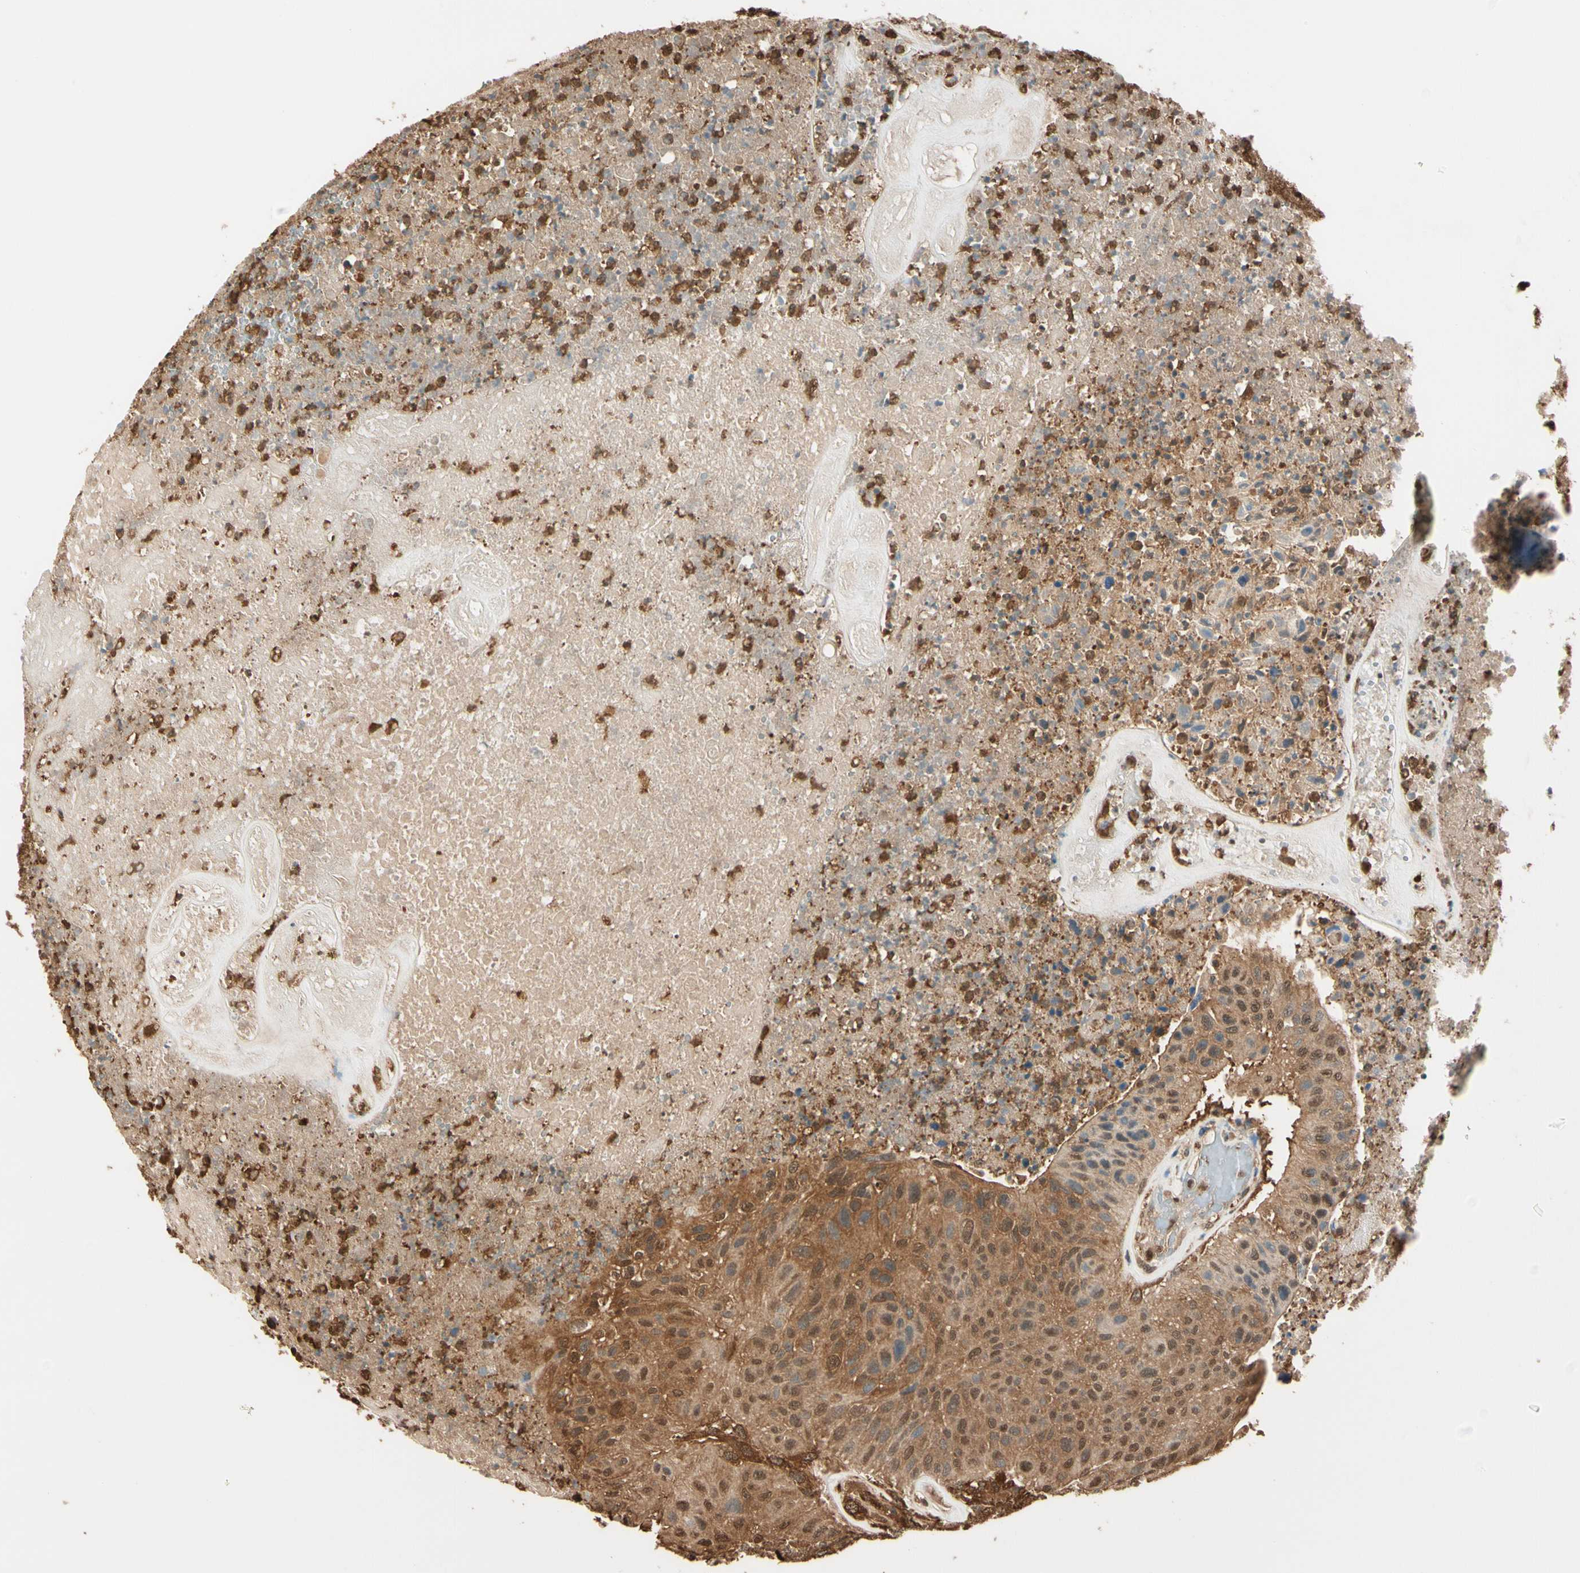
{"staining": {"intensity": "moderate", "quantity": ">75%", "location": "cytoplasmic/membranous,nuclear"}, "tissue": "urothelial cancer", "cell_type": "Tumor cells", "image_type": "cancer", "snomed": [{"axis": "morphology", "description": "Urothelial carcinoma, High grade"}, {"axis": "topography", "description": "Urinary bladder"}], "caption": "Protein expression analysis of human high-grade urothelial carcinoma reveals moderate cytoplasmic/membranous and nuclear staining in approximately >75% of tumor cells.", "gene": "PNCK", "patient": {"sex": "male", "age": 66}}